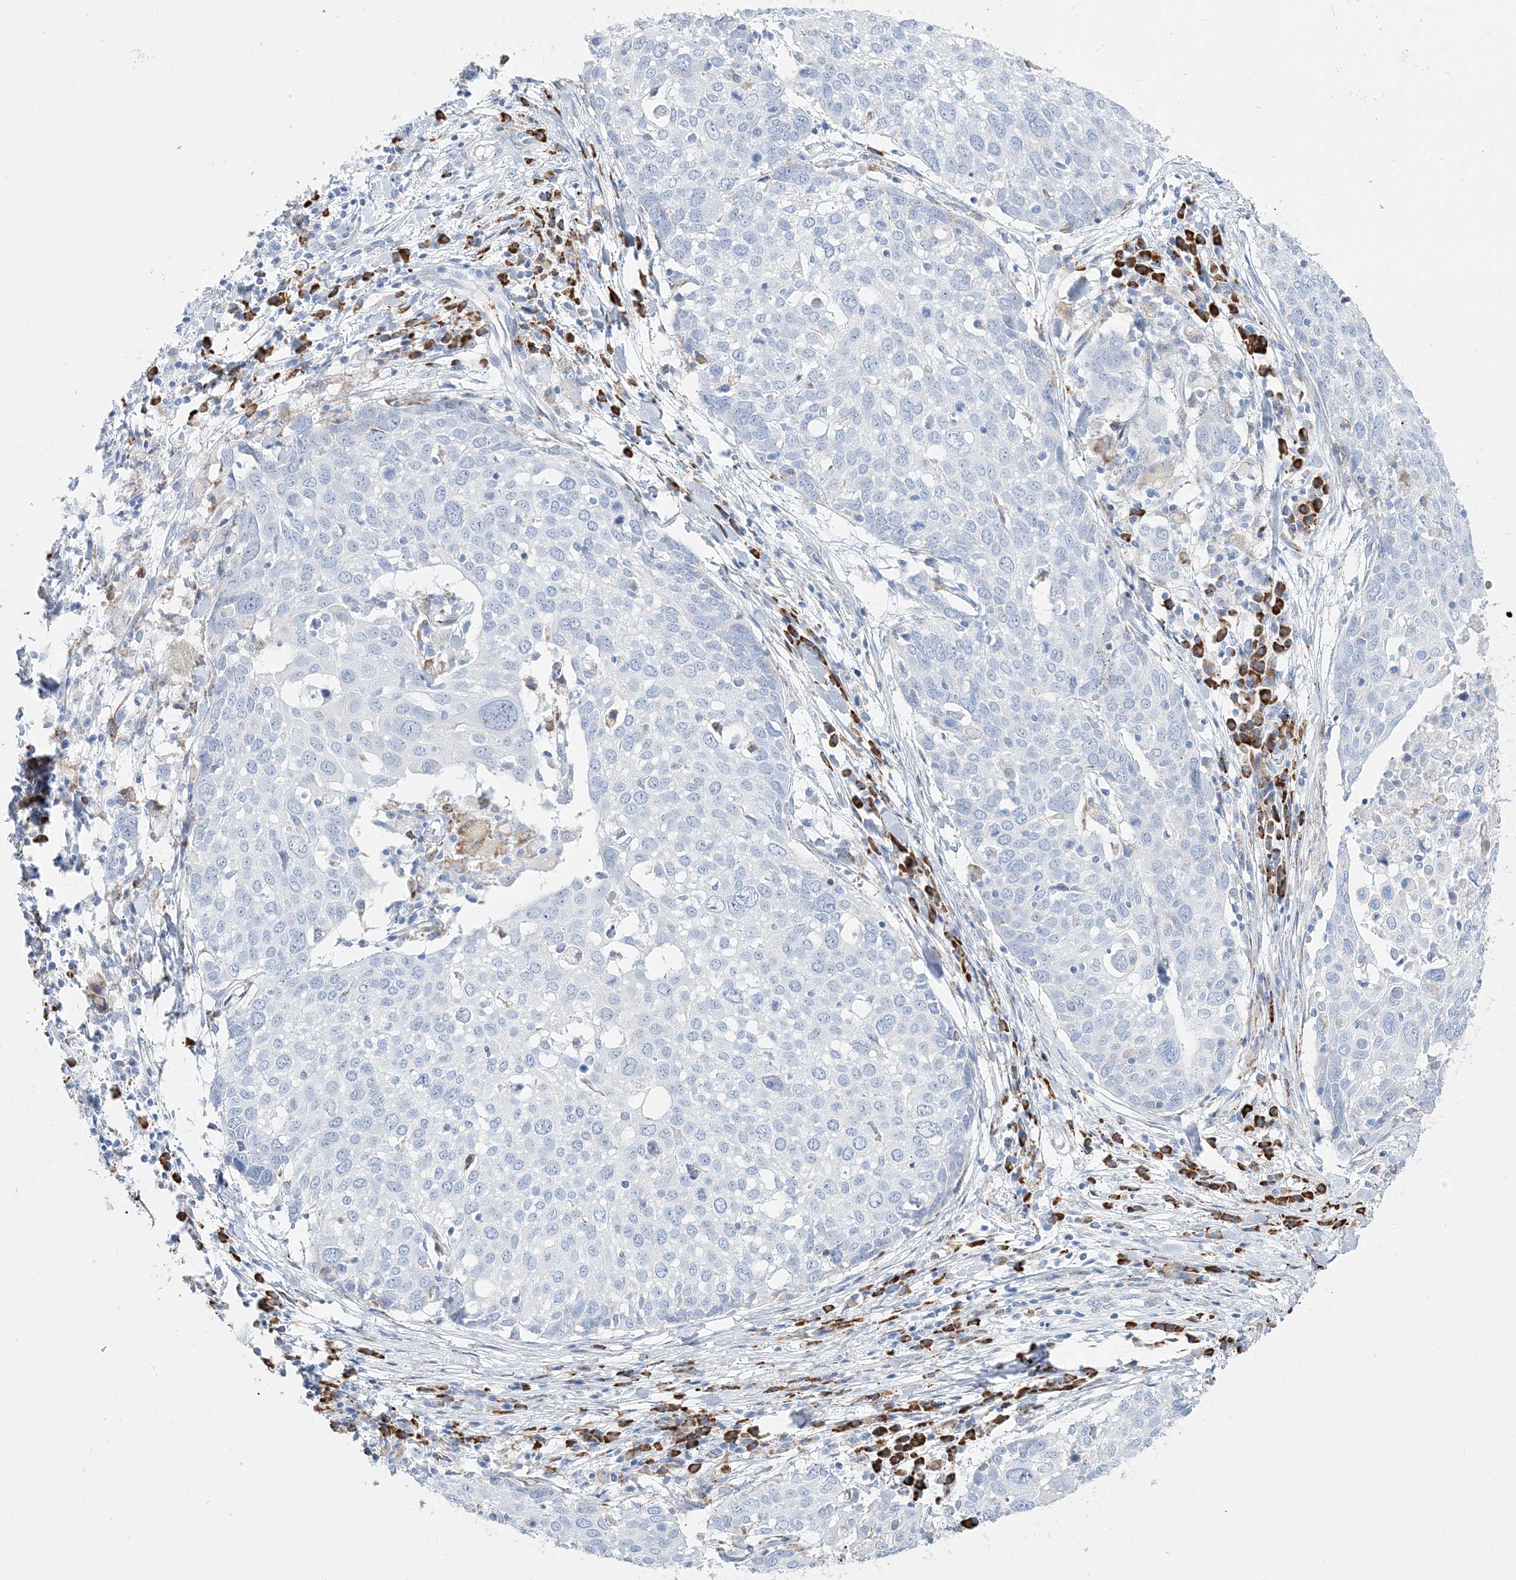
{"staining": {"intensity": "negative", "quantity": "none", "location": "none"}, "tissue": "lung cancer", "cell_type": "Tumor cells", "image_type": "cancer", "snomed": [{"axis": "morphology", "description": "Squamous cell carcinoma, NOS"}, {"axis": "topography", "description": "Lung"}], "caption": "Histopathology image shows no significant protein expression in tumor cells of lung cancer.", "gene": "TSPYL6", "patient": {"sex": "male", "age": 65}}